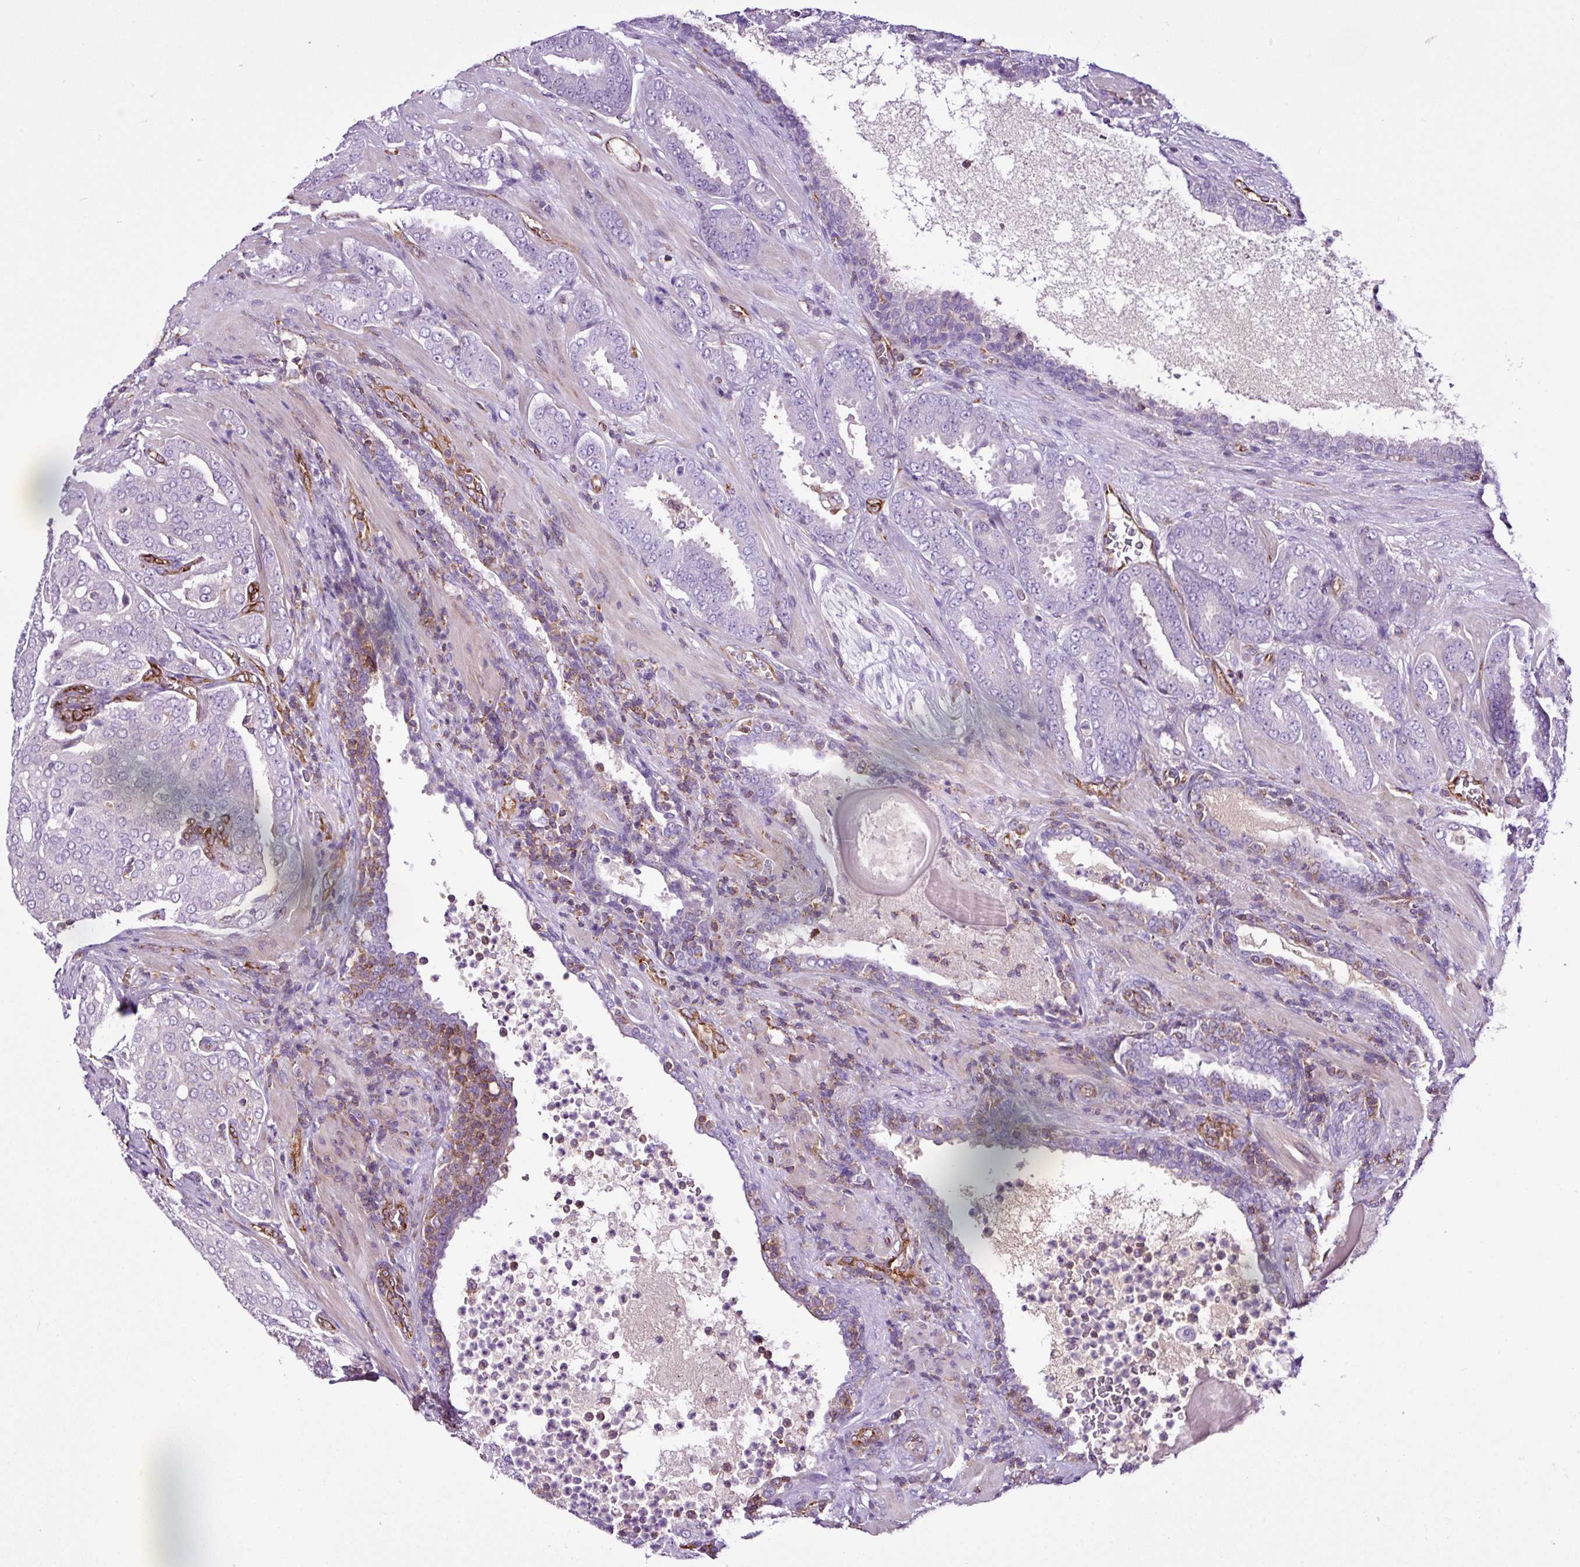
{"staining": {"intensity": "negative", "quantity": "none", "location": "none"}, "tissue": "prostate cancer", "cell_type": "Tumor cells", "image_type": "cancer", "snomed": [{"axis": "morphology", "description": "Adenocarcinoma, High grade"}, {"axis": "topography", "description": "Prostate"}], "caption": "A high-resolution photomicrograph shows IHC staining of adenocarcinoma (high-grade) (prostate), which demonstrates no significant expression in tumor cells. The staining was performed using DAB (3,3'-diaminobenzidine) to visualize the protein expression in brown, while the nuclei were stained in blue with hematoxylin (Magnification: 20x).", "gene": "EME2", "patient": {"sex": "male", "age": 68}}